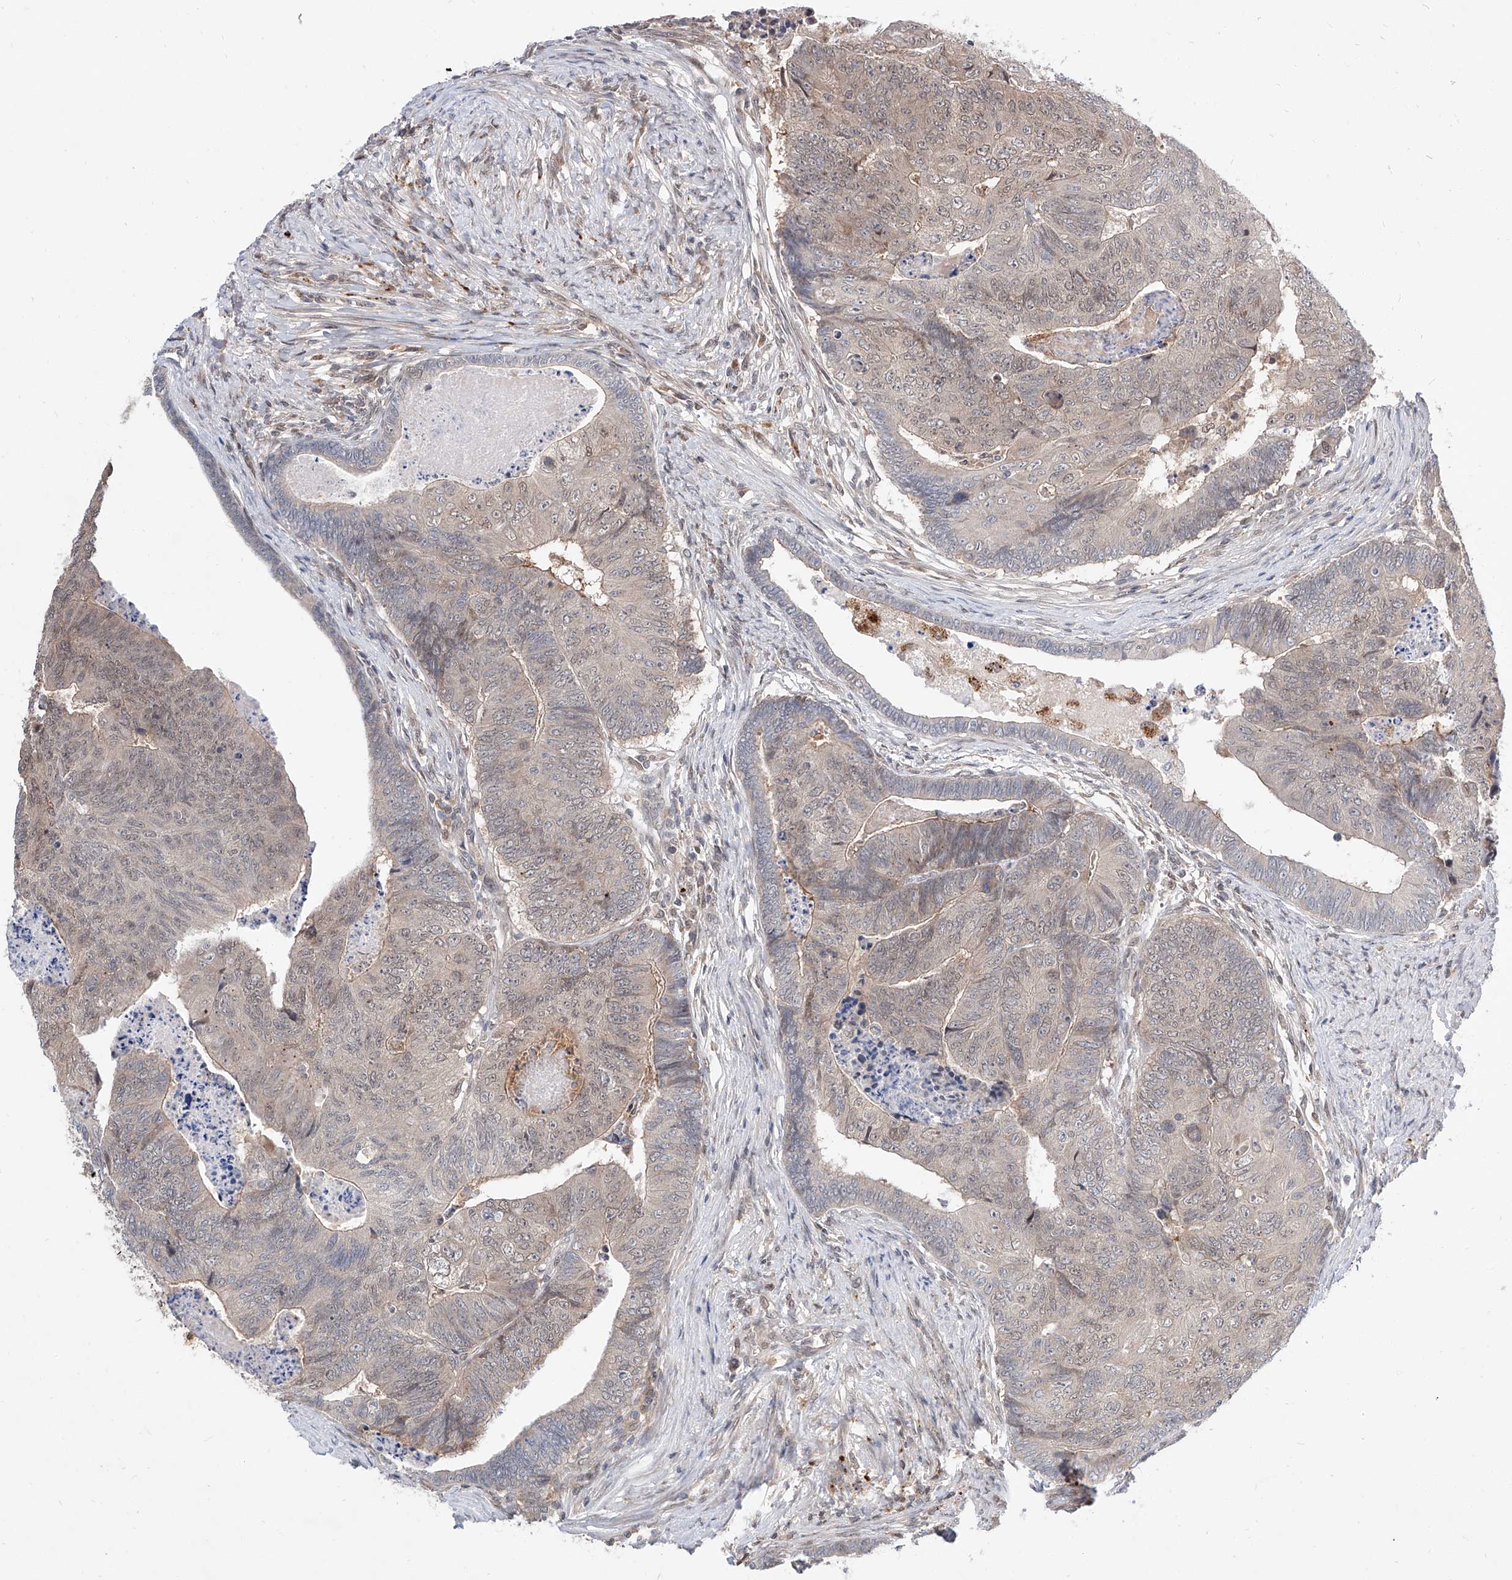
{"staining": {"intensity": "weak", "quantity": "25%-75%", "location": "cytoplasmic/membranous,nuclear"}, "tissue": "colorectal cancer", "cell_type": "Tumor cells", "image_type": "cancer", "snomed": [{"axis": "morphology", "description": "Adenocarcinoma, NOS"}, {"axis": "topography", "description": "Colon"}], "caption": "Protein expression analysis of human colorectal adenocarcinoma reveals weak cytoplasmic/membranous and nuclear expression in approximately 25%-75% of tumor cells.", "gene": "DIRAS3", "patient": {"sex": "female", "age": 67}}